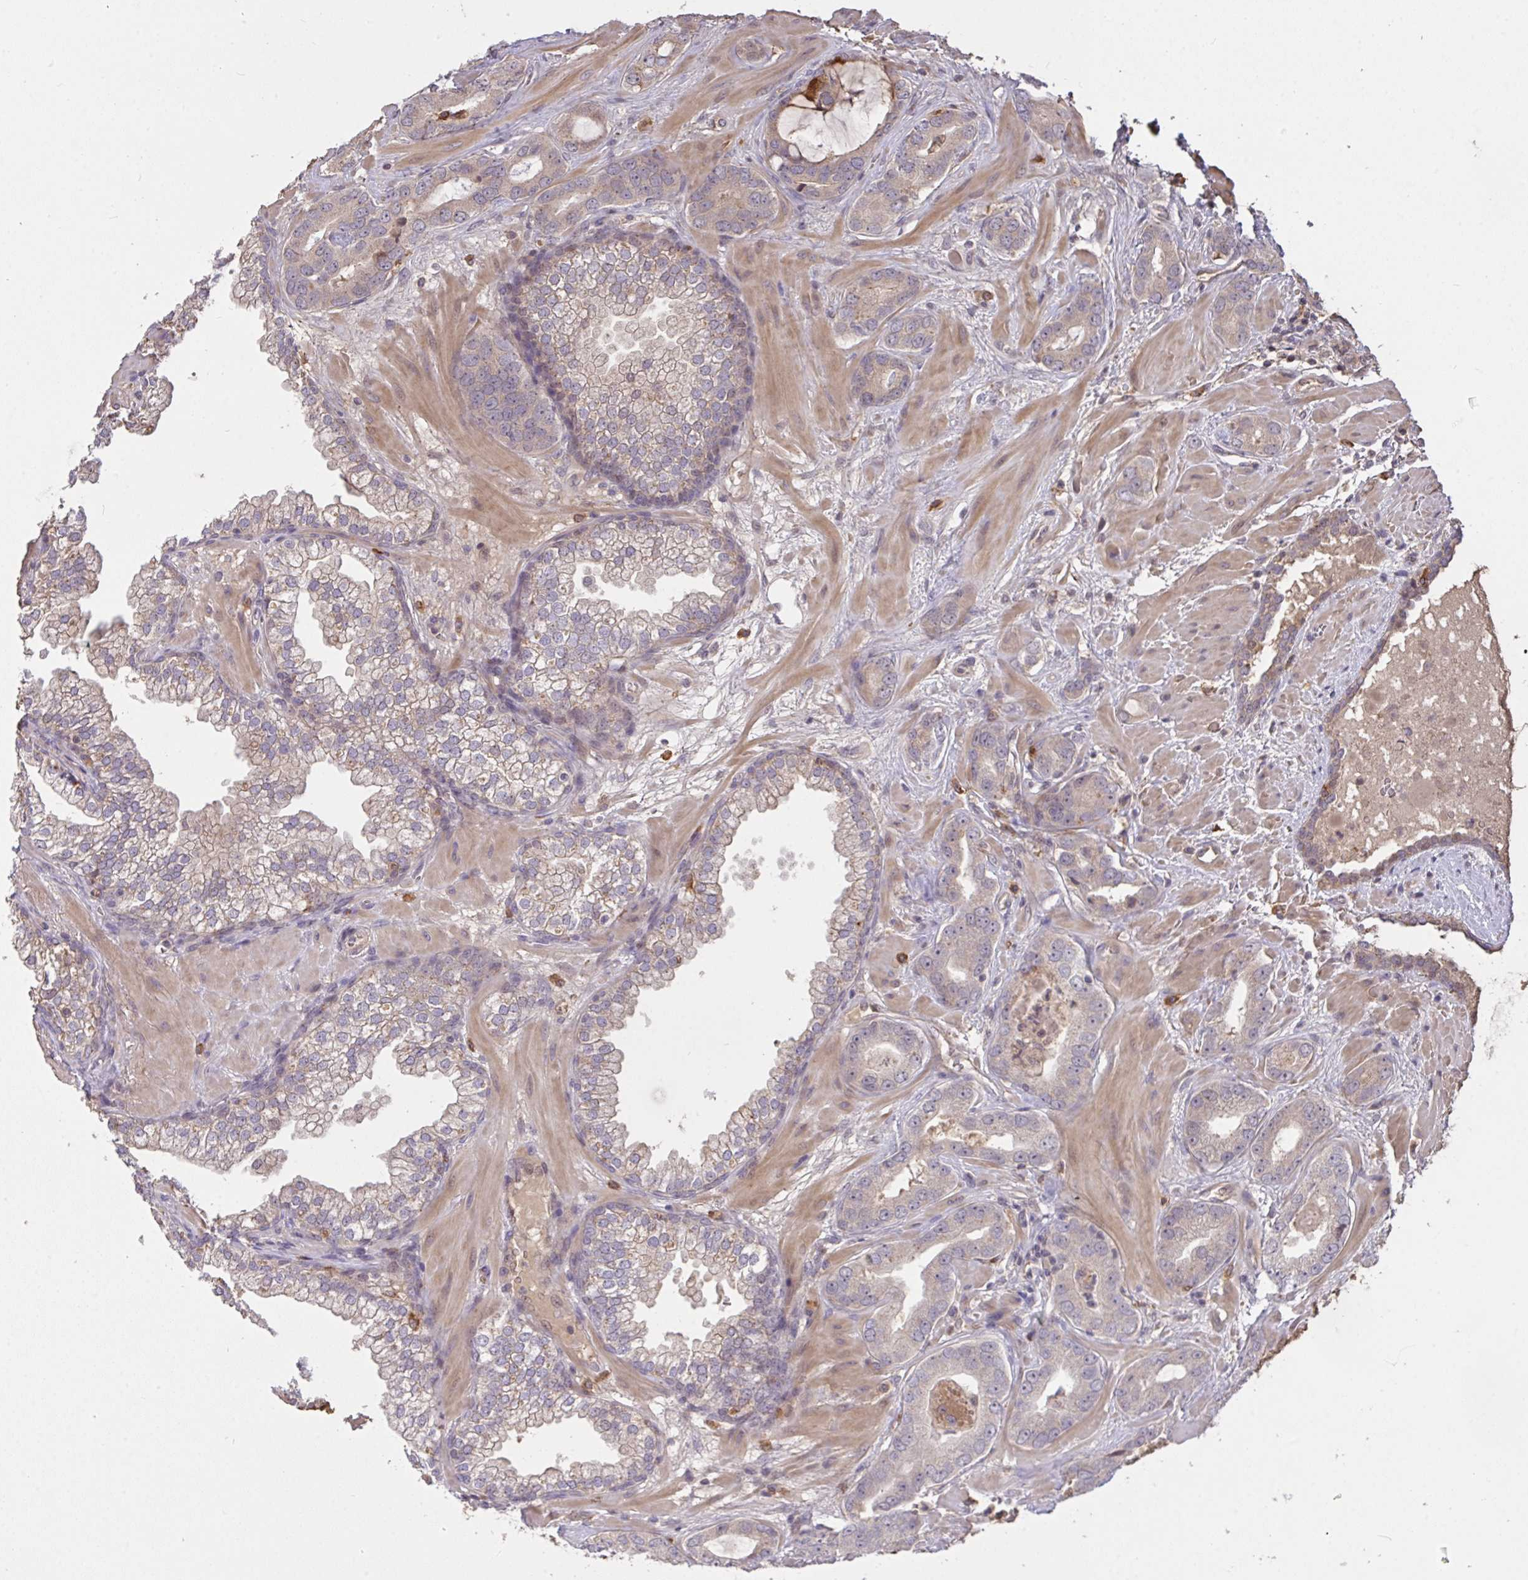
{"staining": {"intensity": "negative", "quantity": "none", "location": "none"}, "tissue": "prostate cancer", "cell_type": "Tumor cells", "image_type": "cancer", "snomed": [{"axis": "morphology", "description": "Adenocarcinoma, Low grade"}, {"axis": "topography", "description": "Prostate"}], "caption": "This is a photomicrograph of immunohistochemistry (IHC) staining of adenocarcinoma (low-grade) (prostate), which shows no staining in tumor cells.", "gene": "FCER1A", "patient": {"sex": "male", "age": 62}}